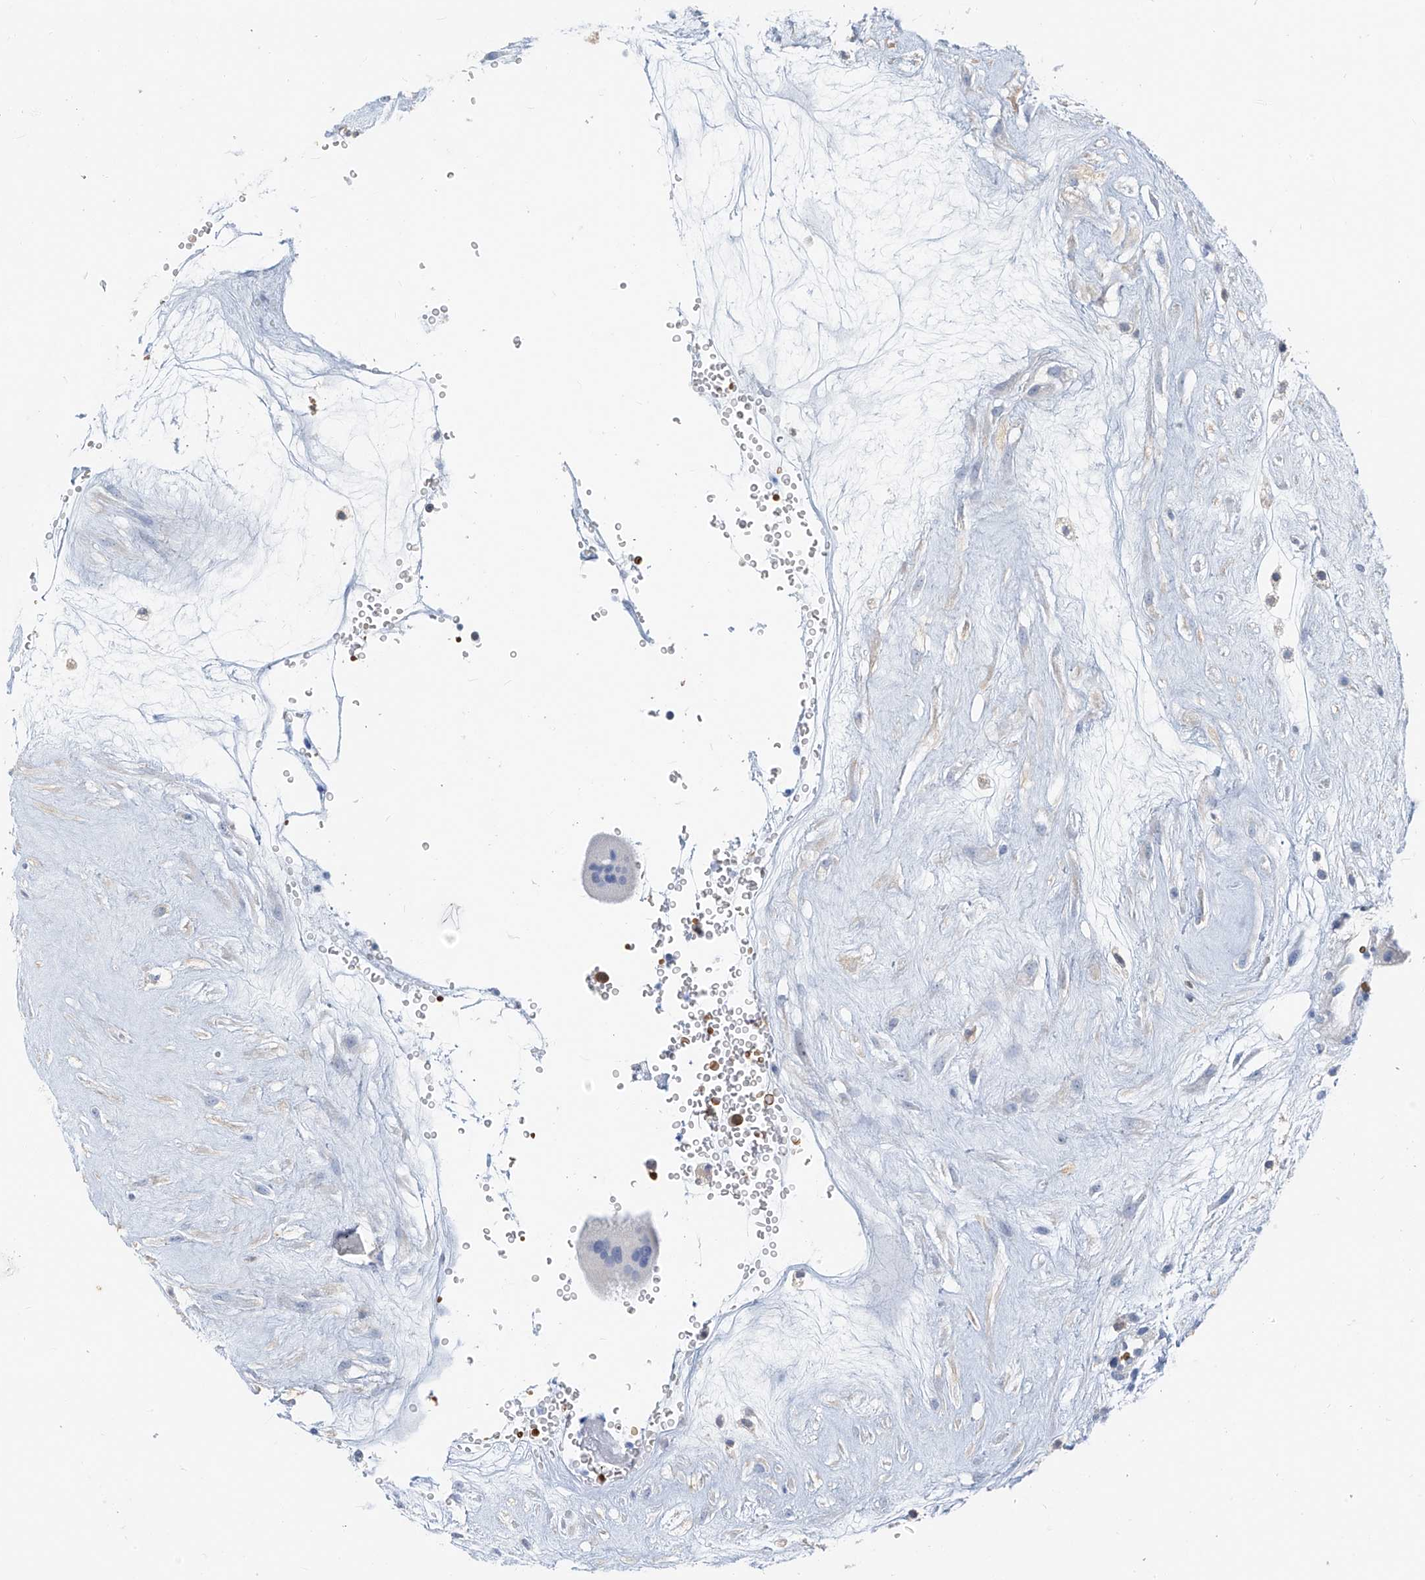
{"staining": {"intensity": "negative", "quantity": "none", "location": "none"}, "tissue": "placenta", "cell_type": "Decidual cells", "image_type": "normal", "snomed": [{"axis": "morphology", "description": "Normal tissue, NOS"}, {"axis": "topography", "description": "Placenta"}], "caption": "A histopathology image of human placenta is negative for staining in decidual cells. (Stains: DAB IHC with hematoxylin counter stain, Microscopy: brightfield microscopy at high magnification).", "gene": "FGD2", "patient": {"sex": "female", "age": 18}}